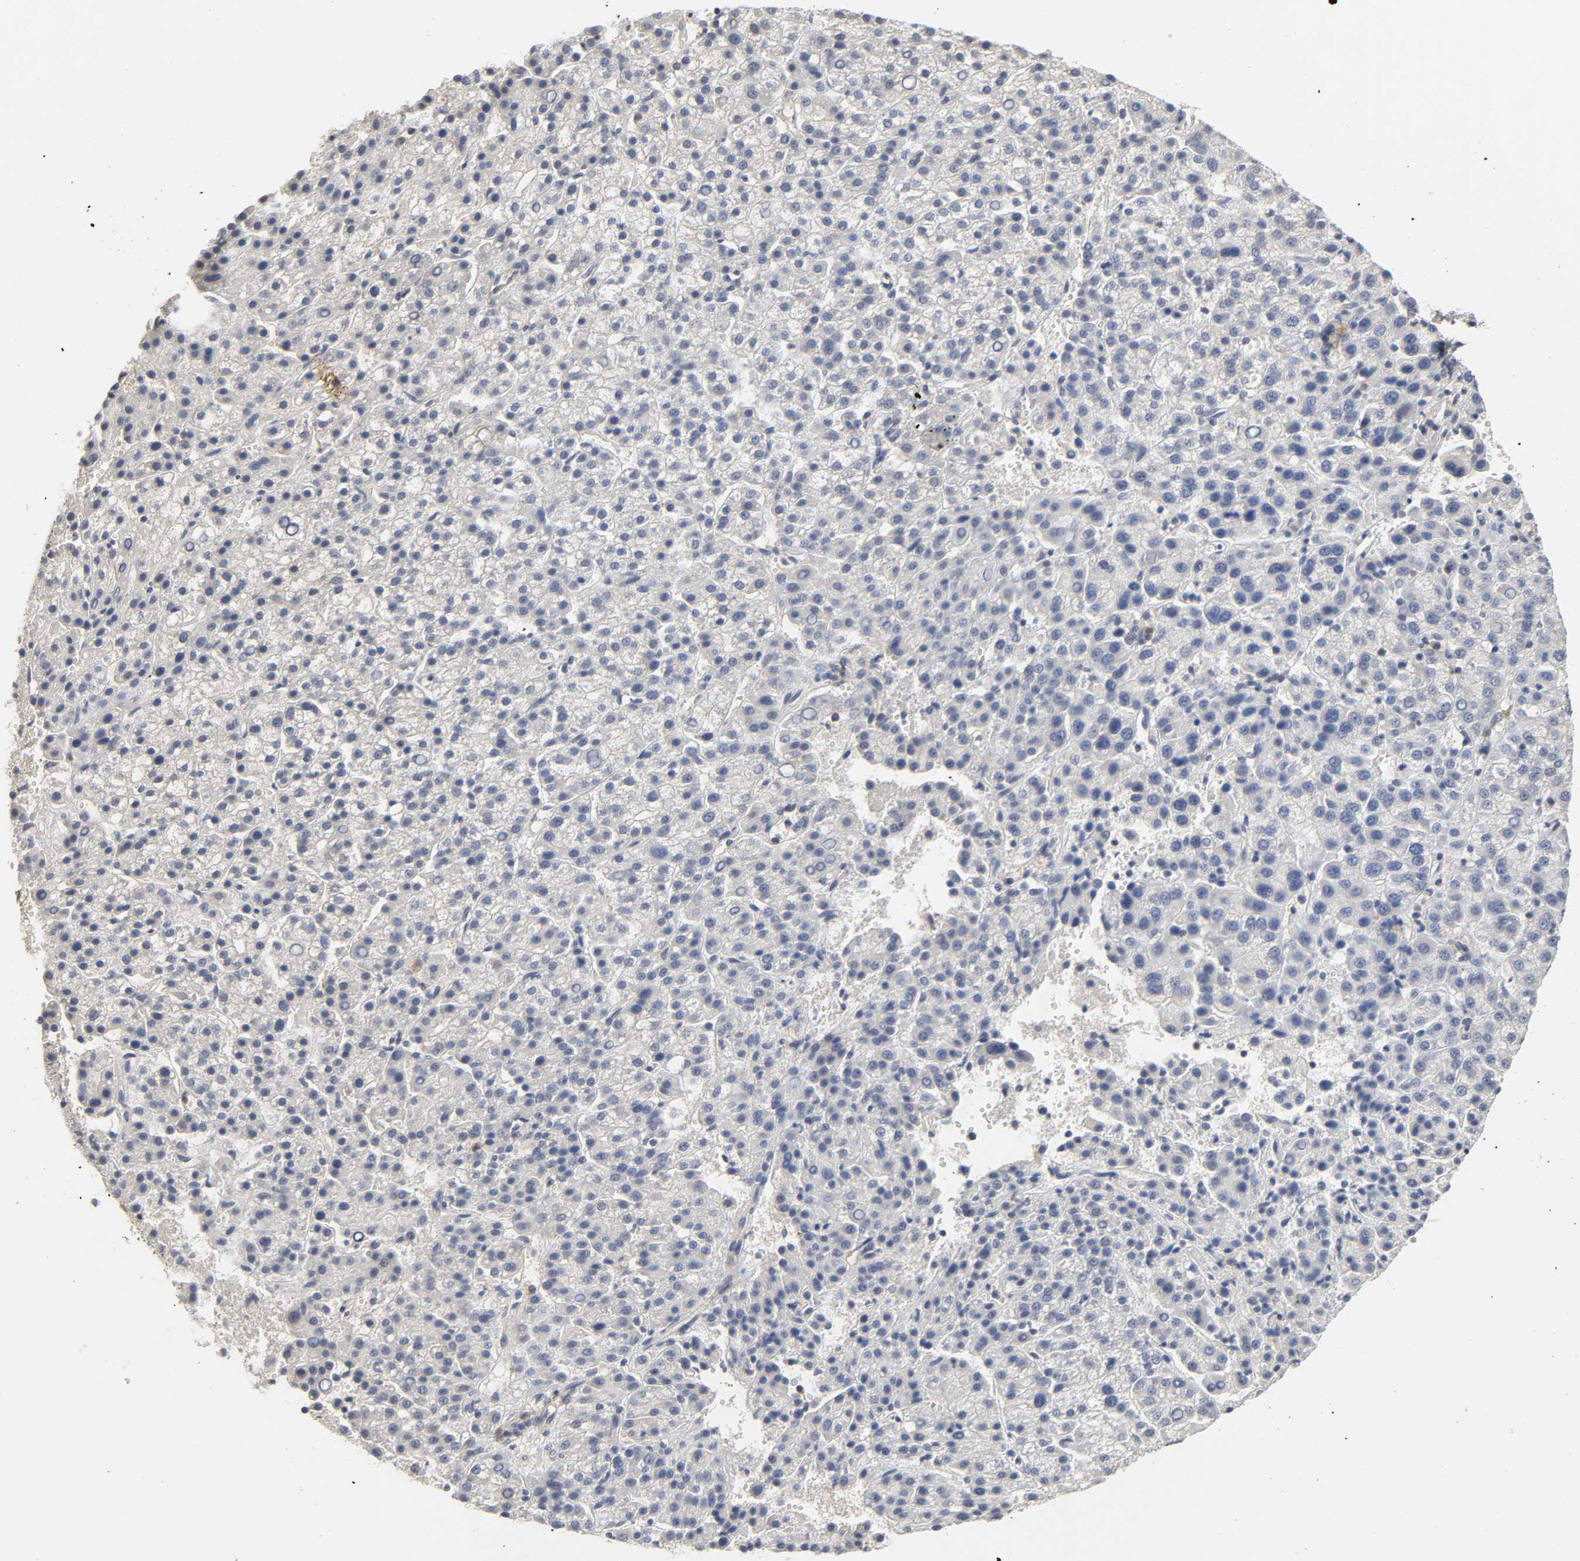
{"staining": {"intensity": "negative", "quantity": "none", "location": "none"}, "tissue": "liver cancer", "cell_type": "Tumor cells", "image_type": "cancer", "snomed": [{"axis": "morphology", "description": "Carcinoma, Hepatocellular, NOS"}, {"axis": "topography", "description": "Liver"}], "caption": "Tumor cells are negative for brown protein staining in liver hepatocellular carcinoma.", "gene": "MIF", "patient": {"sex": "female", "age": 58}}